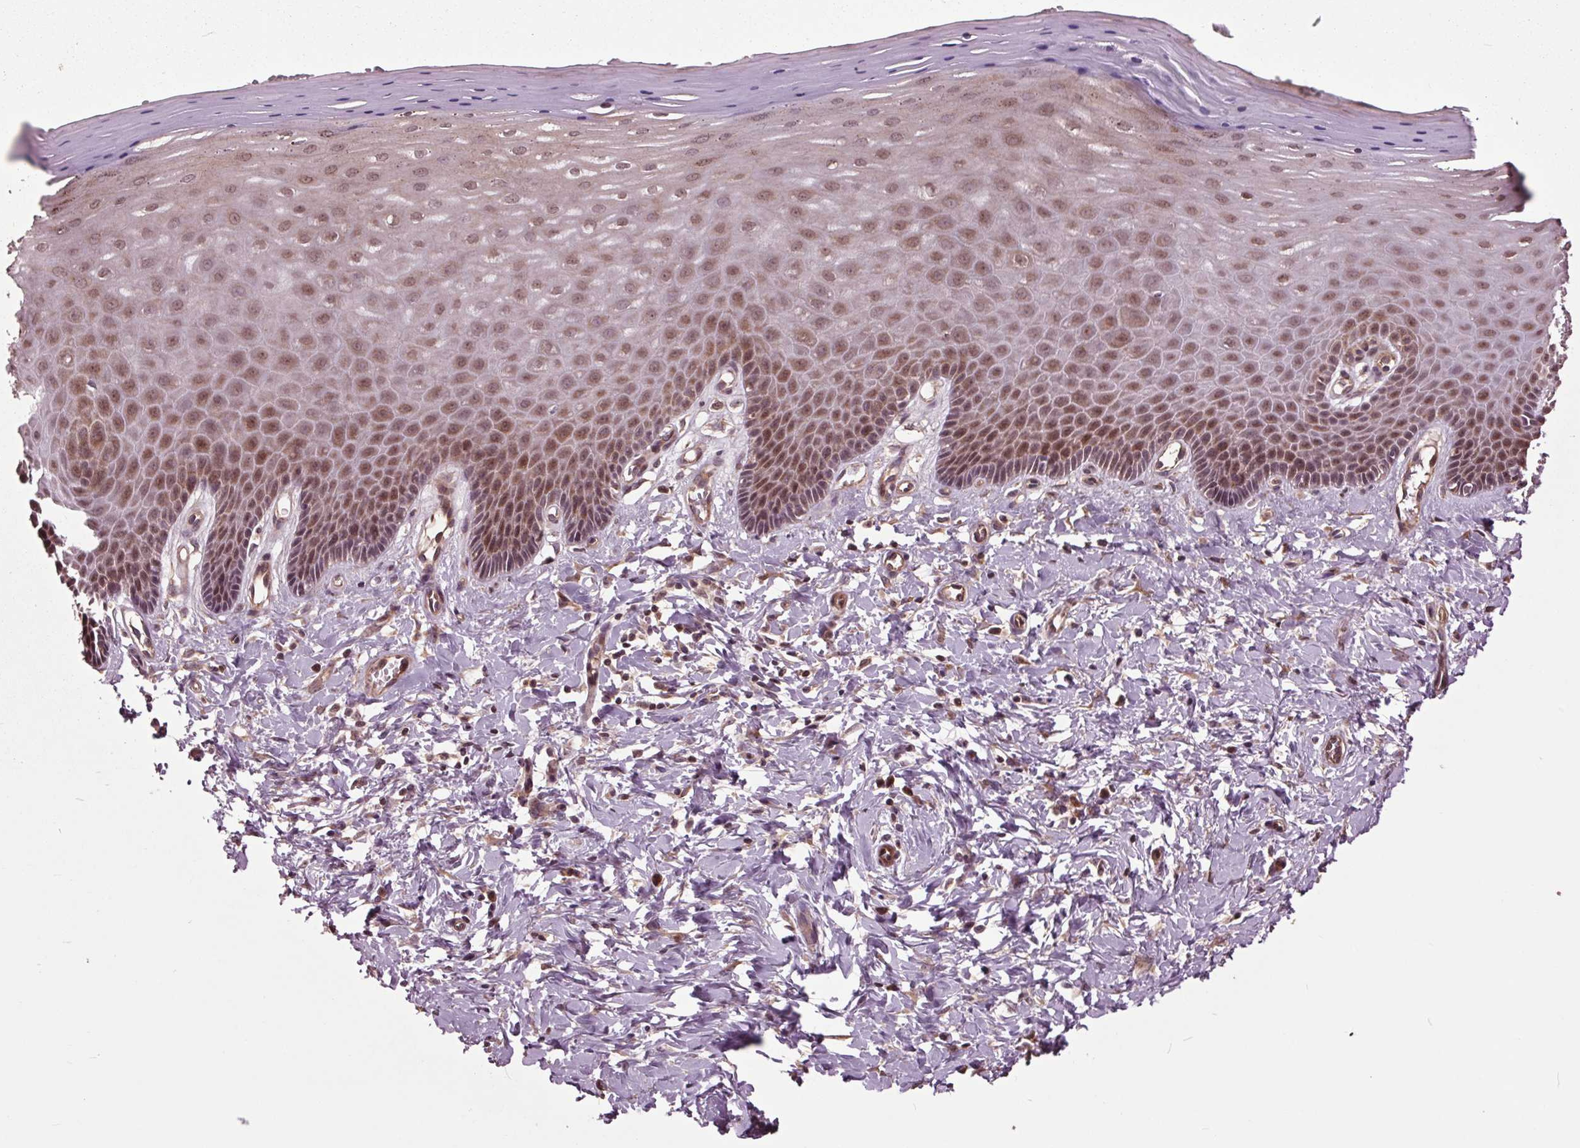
{"staining": {"intensity": "moderate", "quantity": ">75%", "location": "nuclear"}, "tissue": "vagina", "cell_type": "Squamous epithelial cells", "image_type": "normal", "snomed": [{"axis": "morphology", "description": "Normal tissue, NOS"}, {"axis": "topography", "description": "Vagina"}], "caption": "Immunohistochemical staining of unremarkable human vagina exhibits moderate nuclear protein staining in approximately >75% of squamous epithelial cells.", "gene": "CEP95", "patient": {"sex": "female", "age": 83}}